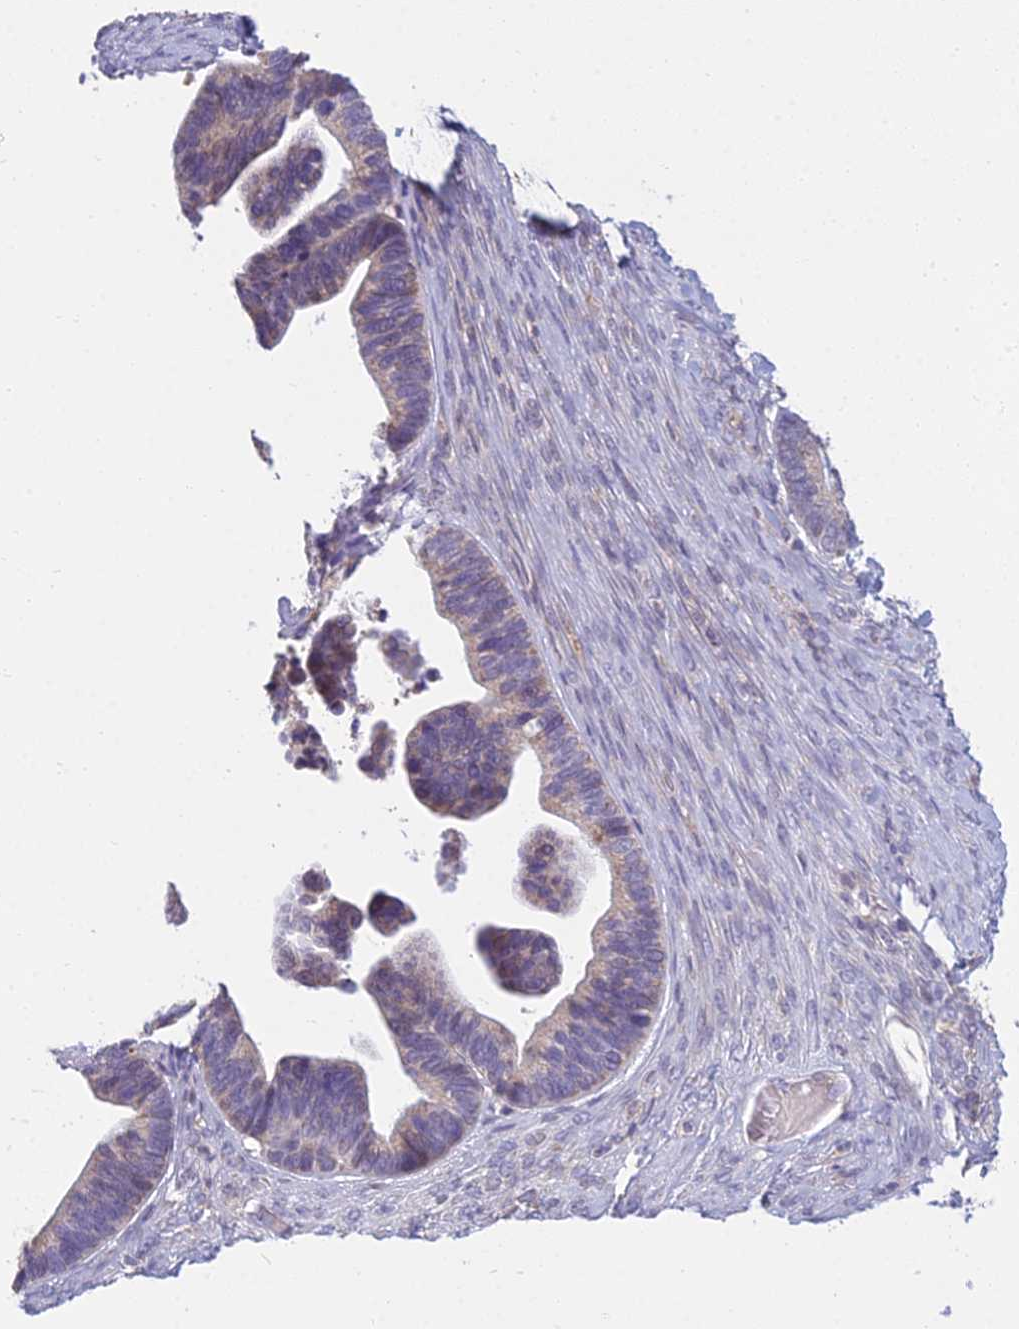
{"staining": {"intensity": "weak", "quantity": "<25%", "location": "cytoplasmic/membranous"}, "tissue": "ovarian cancer", "cell_type": "Tumor cells", "image_type": "cancer", "snomed": [{"axis": "morphology", "description": "Cystadenocarcinoma, serous, NOS"}, {"axis": "topography", "description": "Ovary"}], "caption": "Tumor cells are negative for brown protein staining in ovarian cancer.", "gene": "CFAP206", "patient": {"sex": "female", "age": 56}}